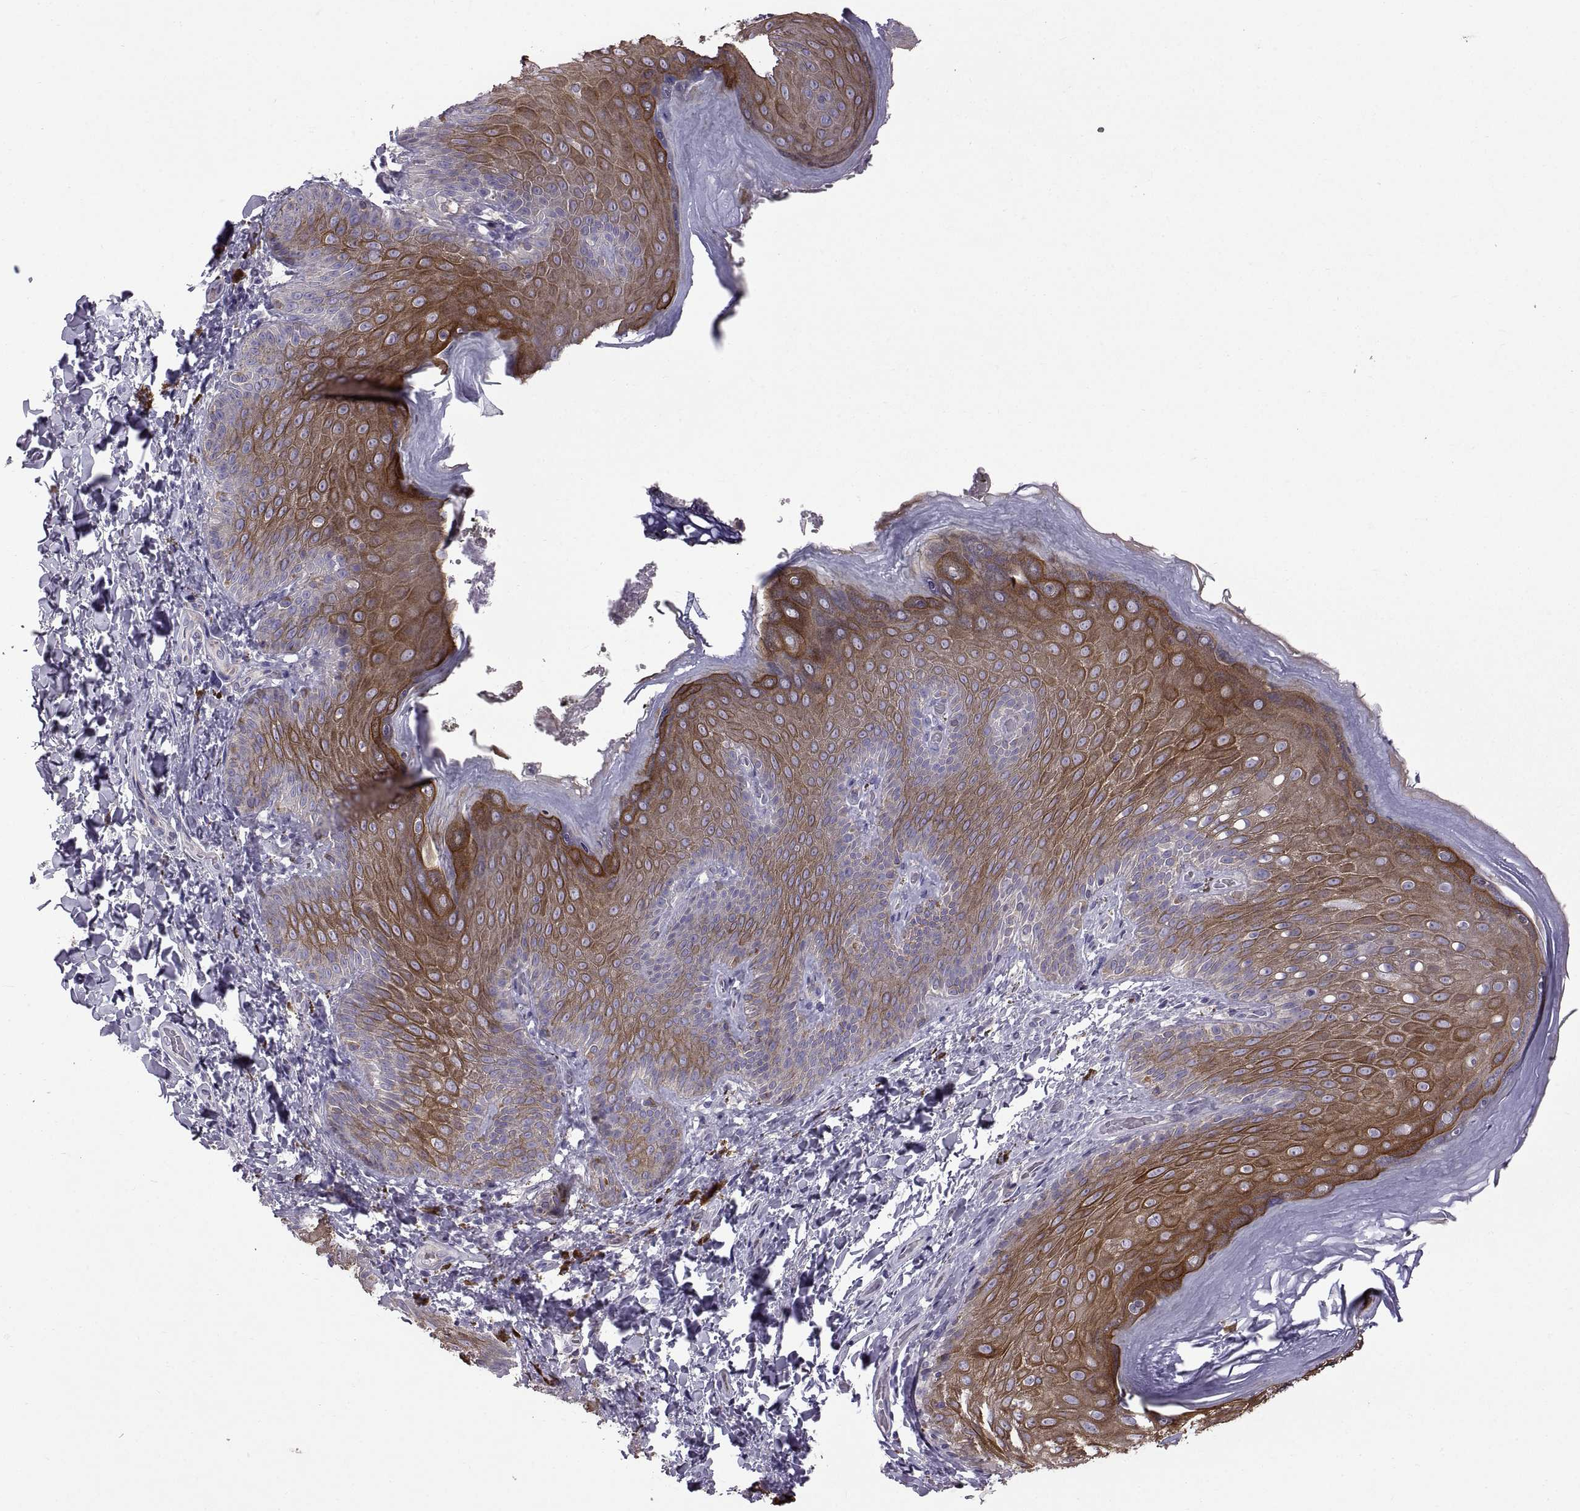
{"staining": {"intensity": "strong", "quantity": "25%-75%", "location": "cytoplasmic/membranous"}, "tissue": "skin", "cell_type": "Epidermal cells", "image_type": "normal", "snomed": [{"axis": "morphology", "description": "Normal tissue, NOS"}, {"axis": "topography", "description": "Anal"}], "caption": "A high amount of strong cytoplasmic/membranous expression is seen in about 25%-75% of epidermal cells in benign skin.", "gene": "ARSL", "patient": {"sex": "male", "age": 53}}